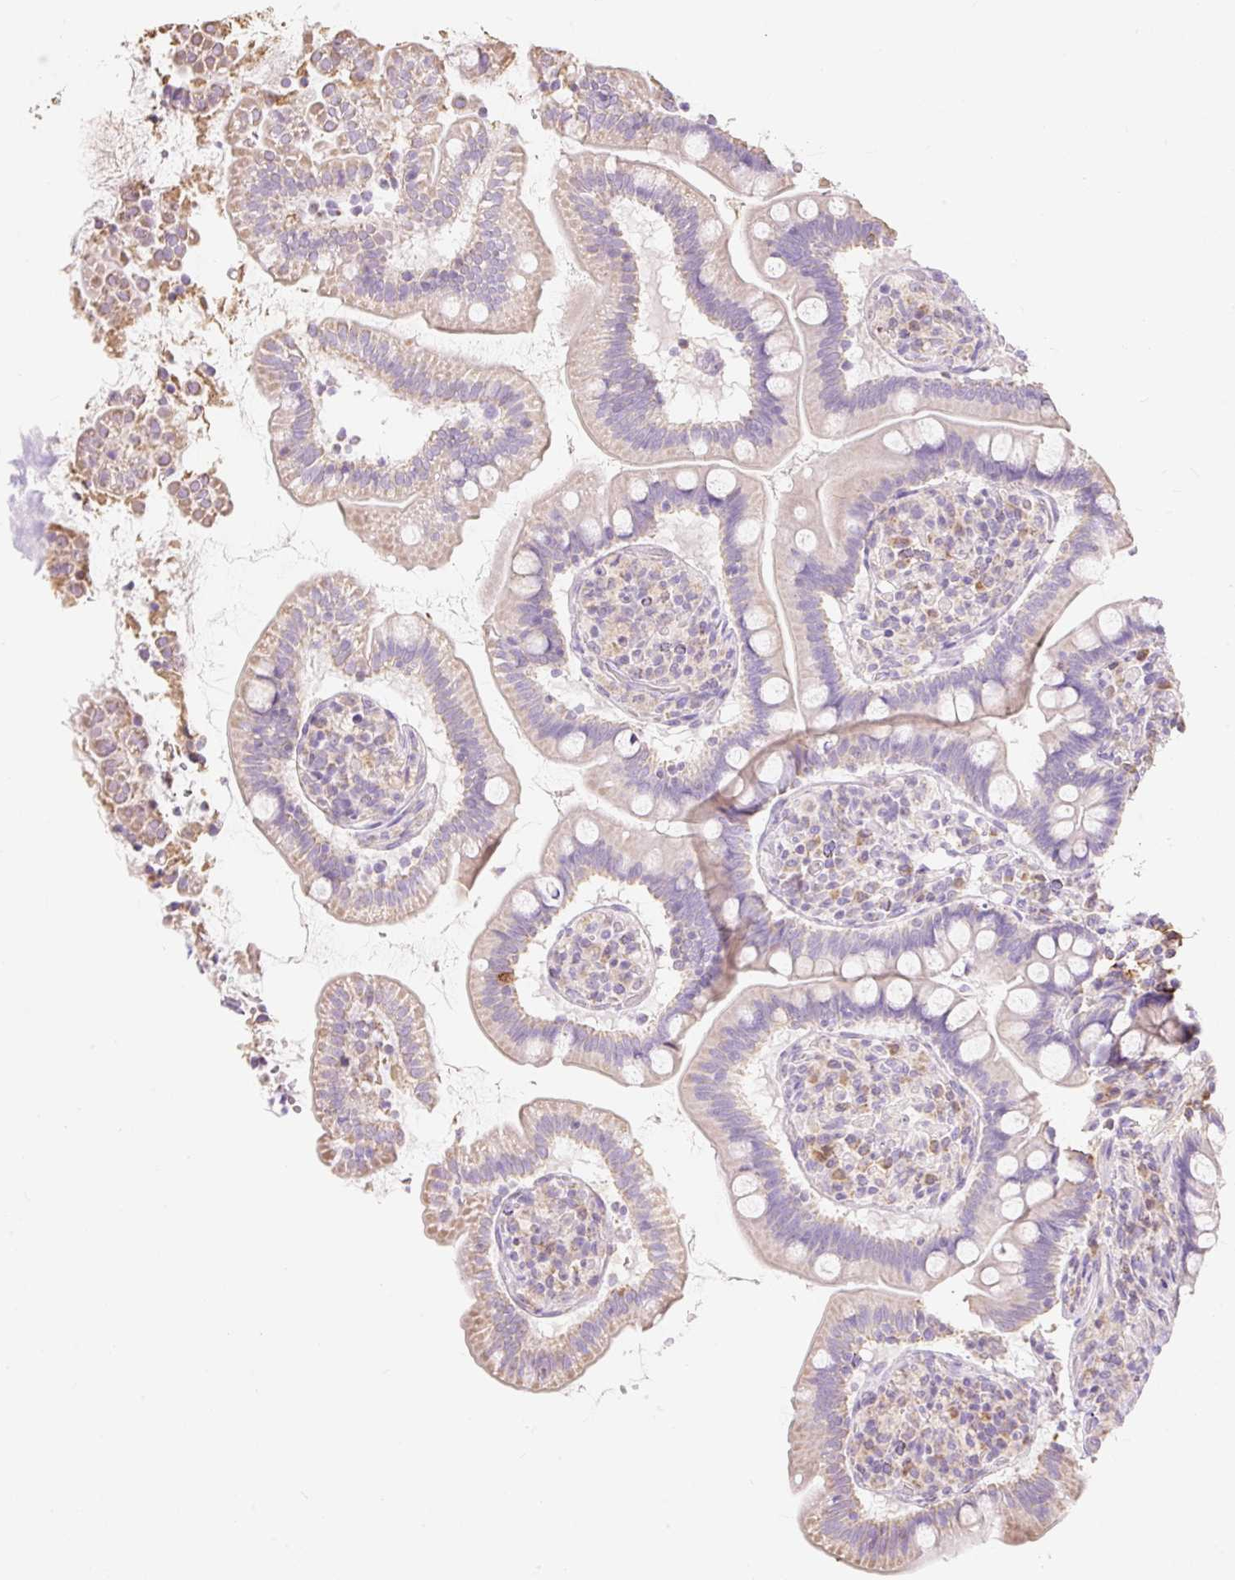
{"staining": {"intensity": "moderate", "quantity": "25%-75%", "location": "cytoplasmic/membranous"}, "tissue": "small intestine", "cell_type": "Glandular cells", "image_type": "normal", "snomed": [{"axis": "morphology", "description": "Normal tissue, NOS"}, {"axis": "topography", "description": "Small intestine"}], "caption": "Small intestine stained with immunohistochemistry shows moderate cytoplasmic/membranous staining in approximately 25%-75% of glandular cells.", "gene": "DHX35", "patient": {"sex": "female", "age": 64}}